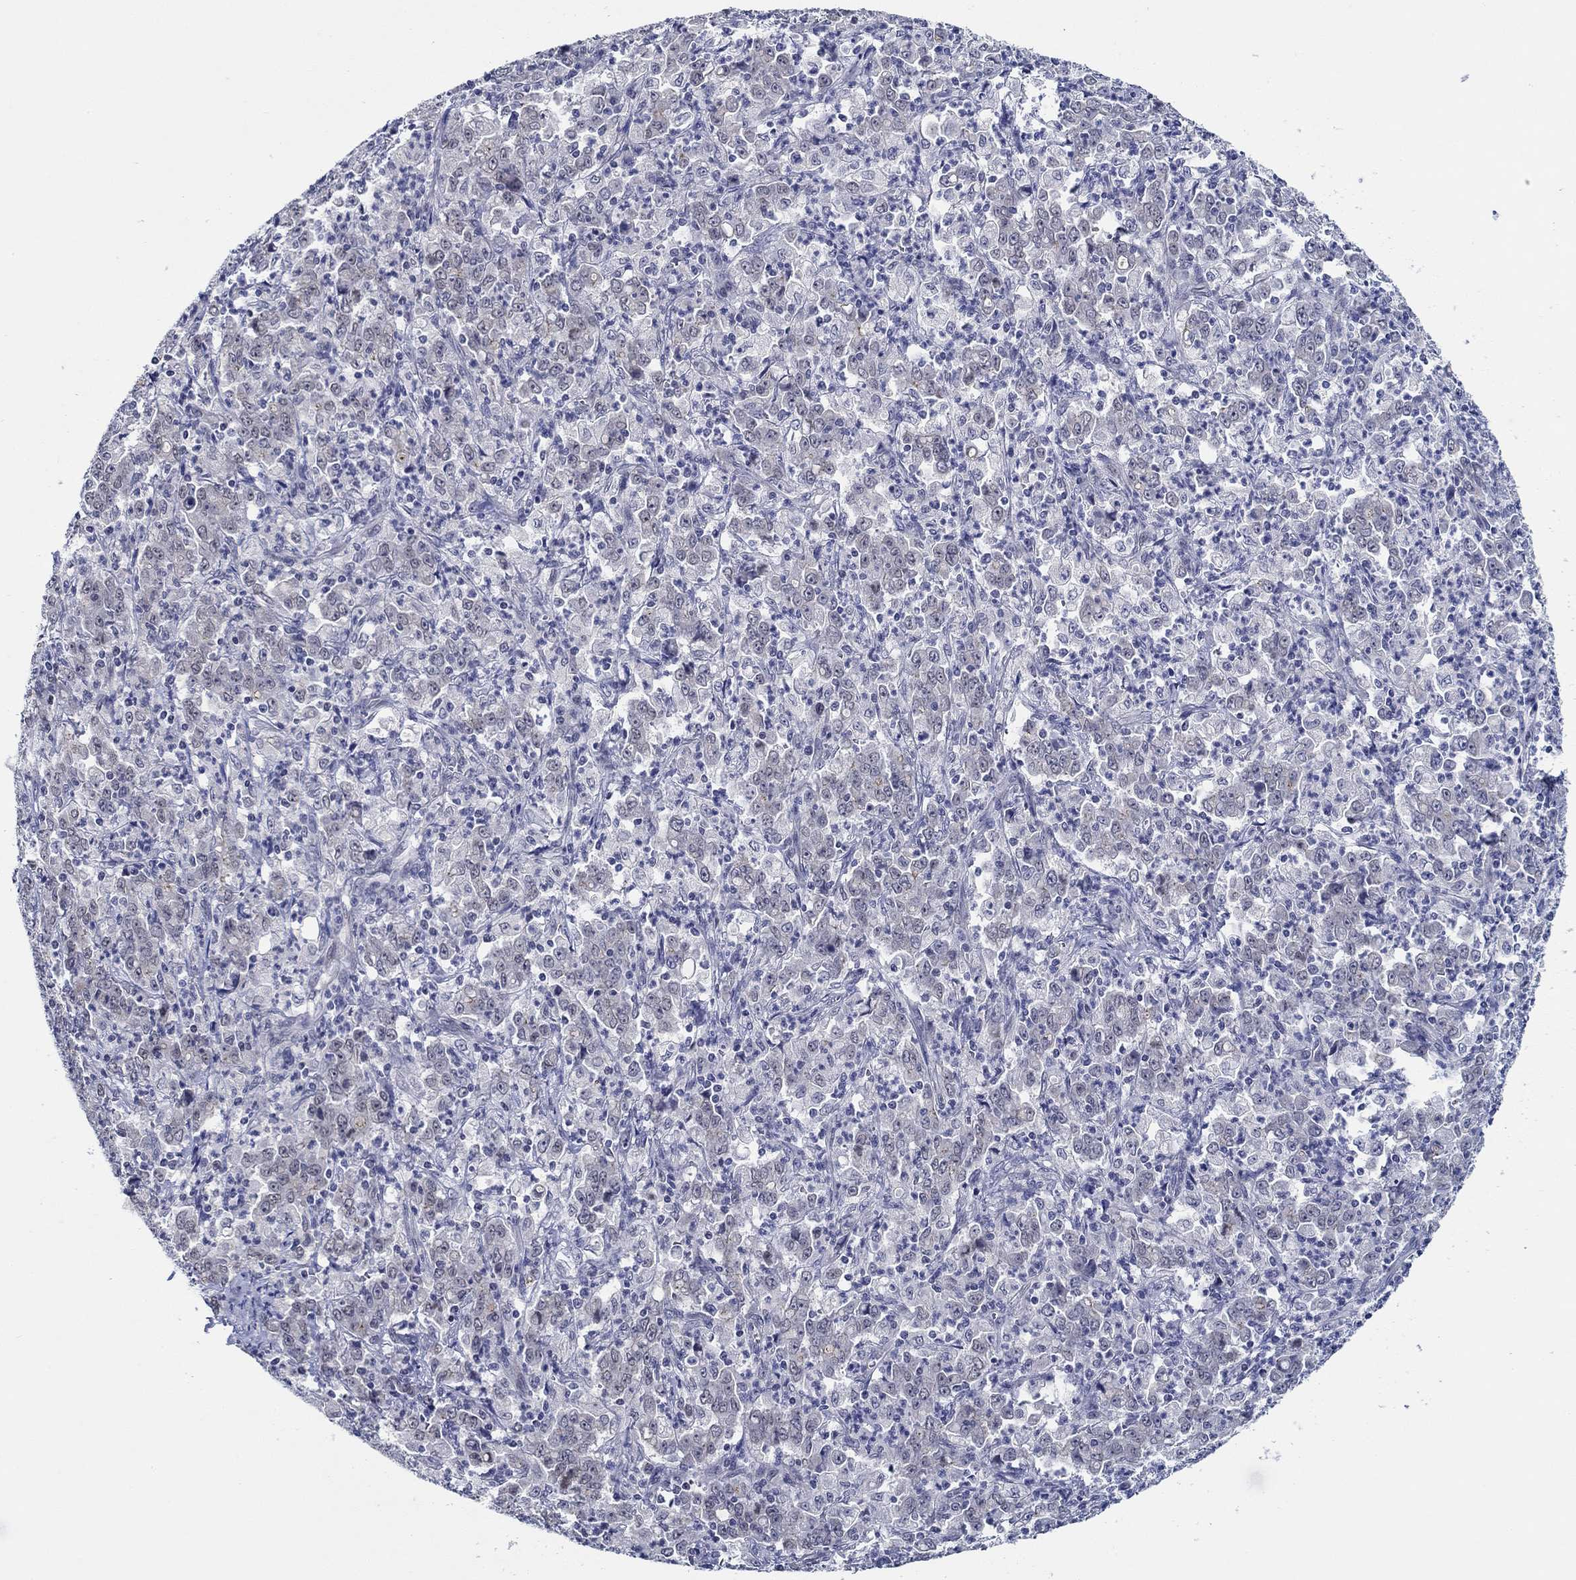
{"staining": {"intensity": "negative", "quantity": "none", "location": "none"}, "tissue": "stomach cancer", "cell_type": "Tumor cells", "image_type": "cancer", "snomed": [{"axis": "morphology", "description": "Adenocarcinoma, NOS"}, {"axis": "topography", "description": "Stomach, lower"}], "caption": "A micrograph of human stomach cancer is negative for staining in tumor cells.", "gene": "SLC34A1", "patient": {"sex": "female", "age": 71}}